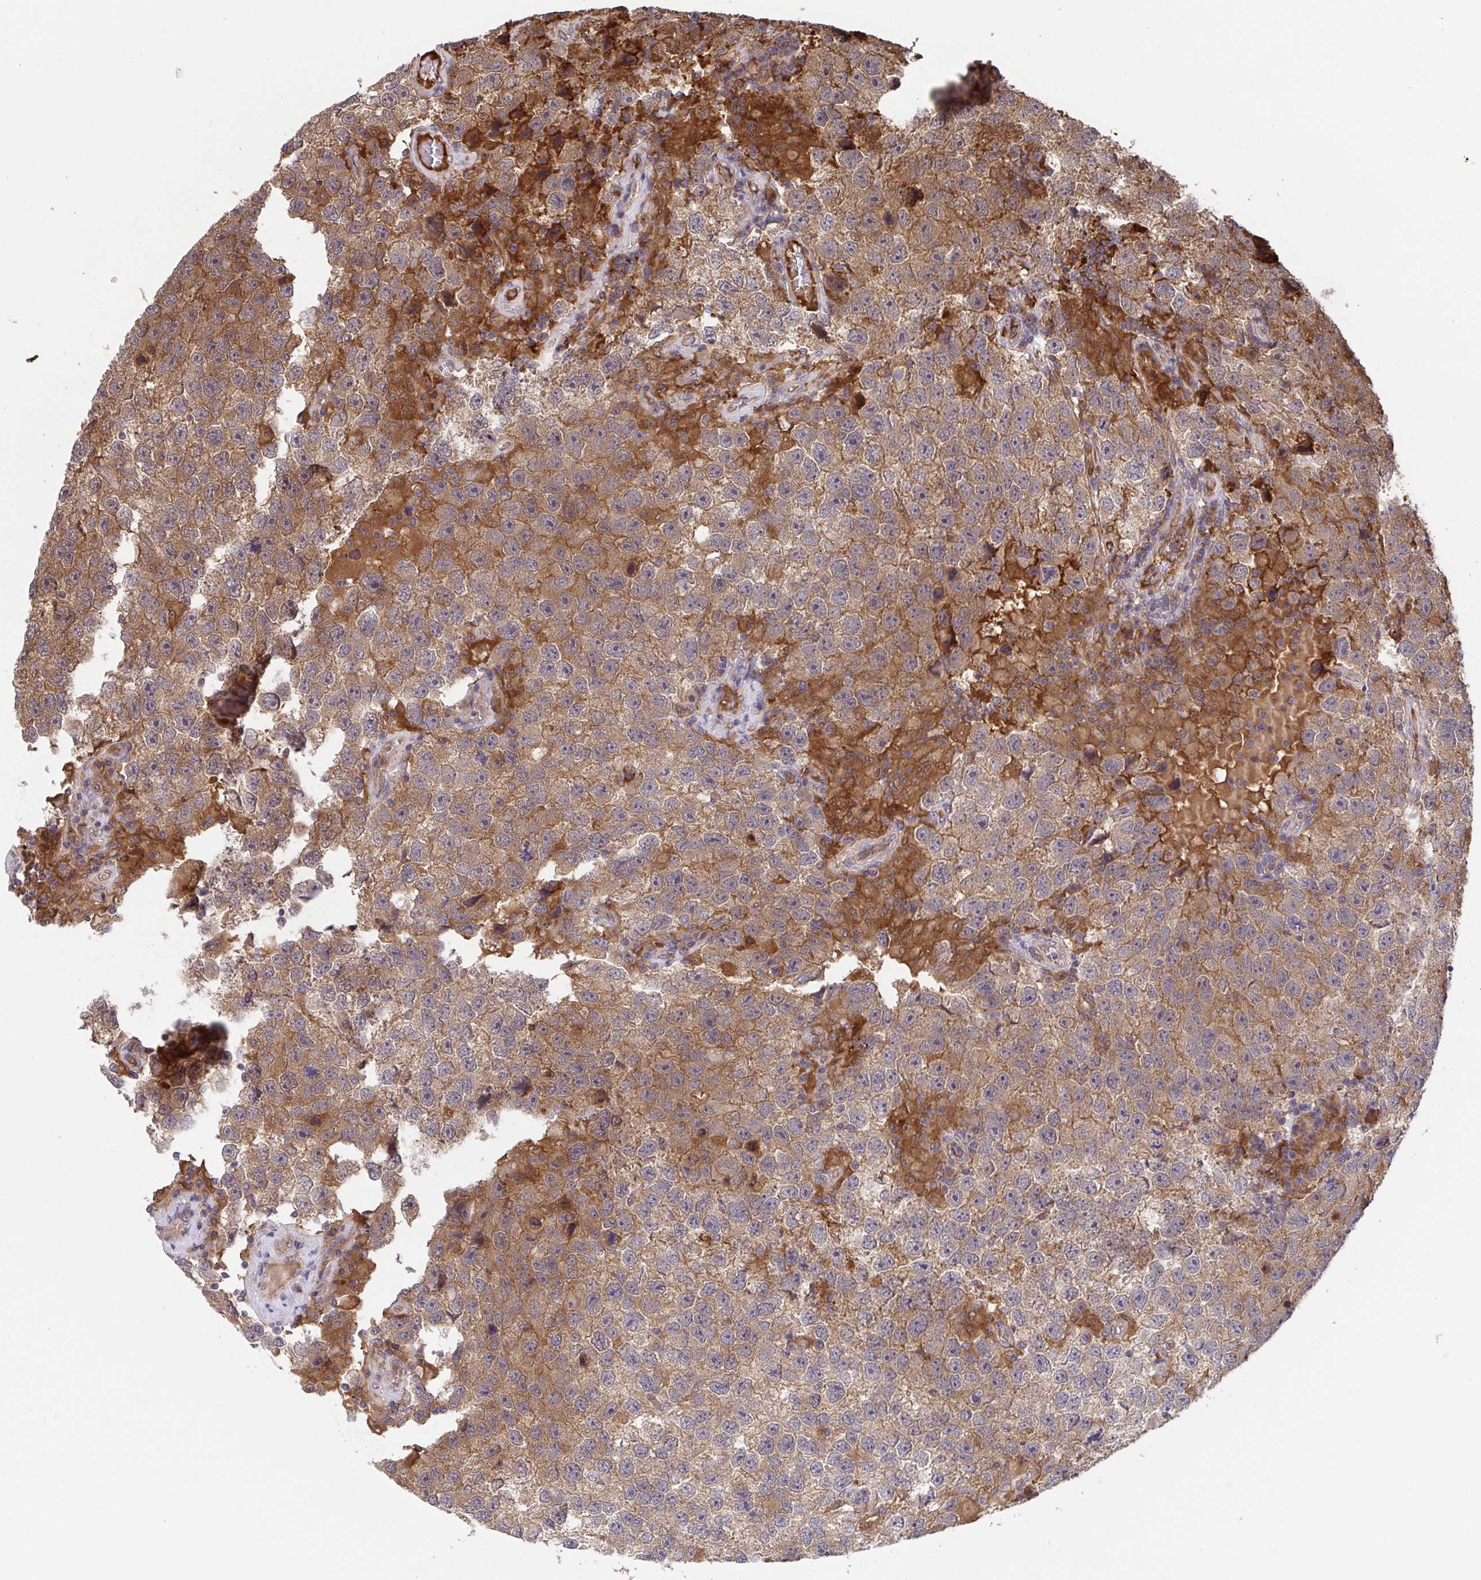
{"staining": {"intensity": "moderate", "quantity": ">75%", "location": "cytoplasmic/membranous"}, "tissue": "testis cancer", "cell_type": "Tumor cells", "image_type": "cancer", "snomed": [{"axis": "morphology", "description": "Seminoma, NOS"}, {"axis": "topography", "description": "Testis"}], "caption": "Immunohistochemistry (IHC) image of human testis seminoma stained for a protein (brown), which shows medium levels of moderate cytoplasmic/membranous expression in about >75% of tumor cells.", "gene": "TIGAR", "patient": {"sex": "male", "age": 26}}